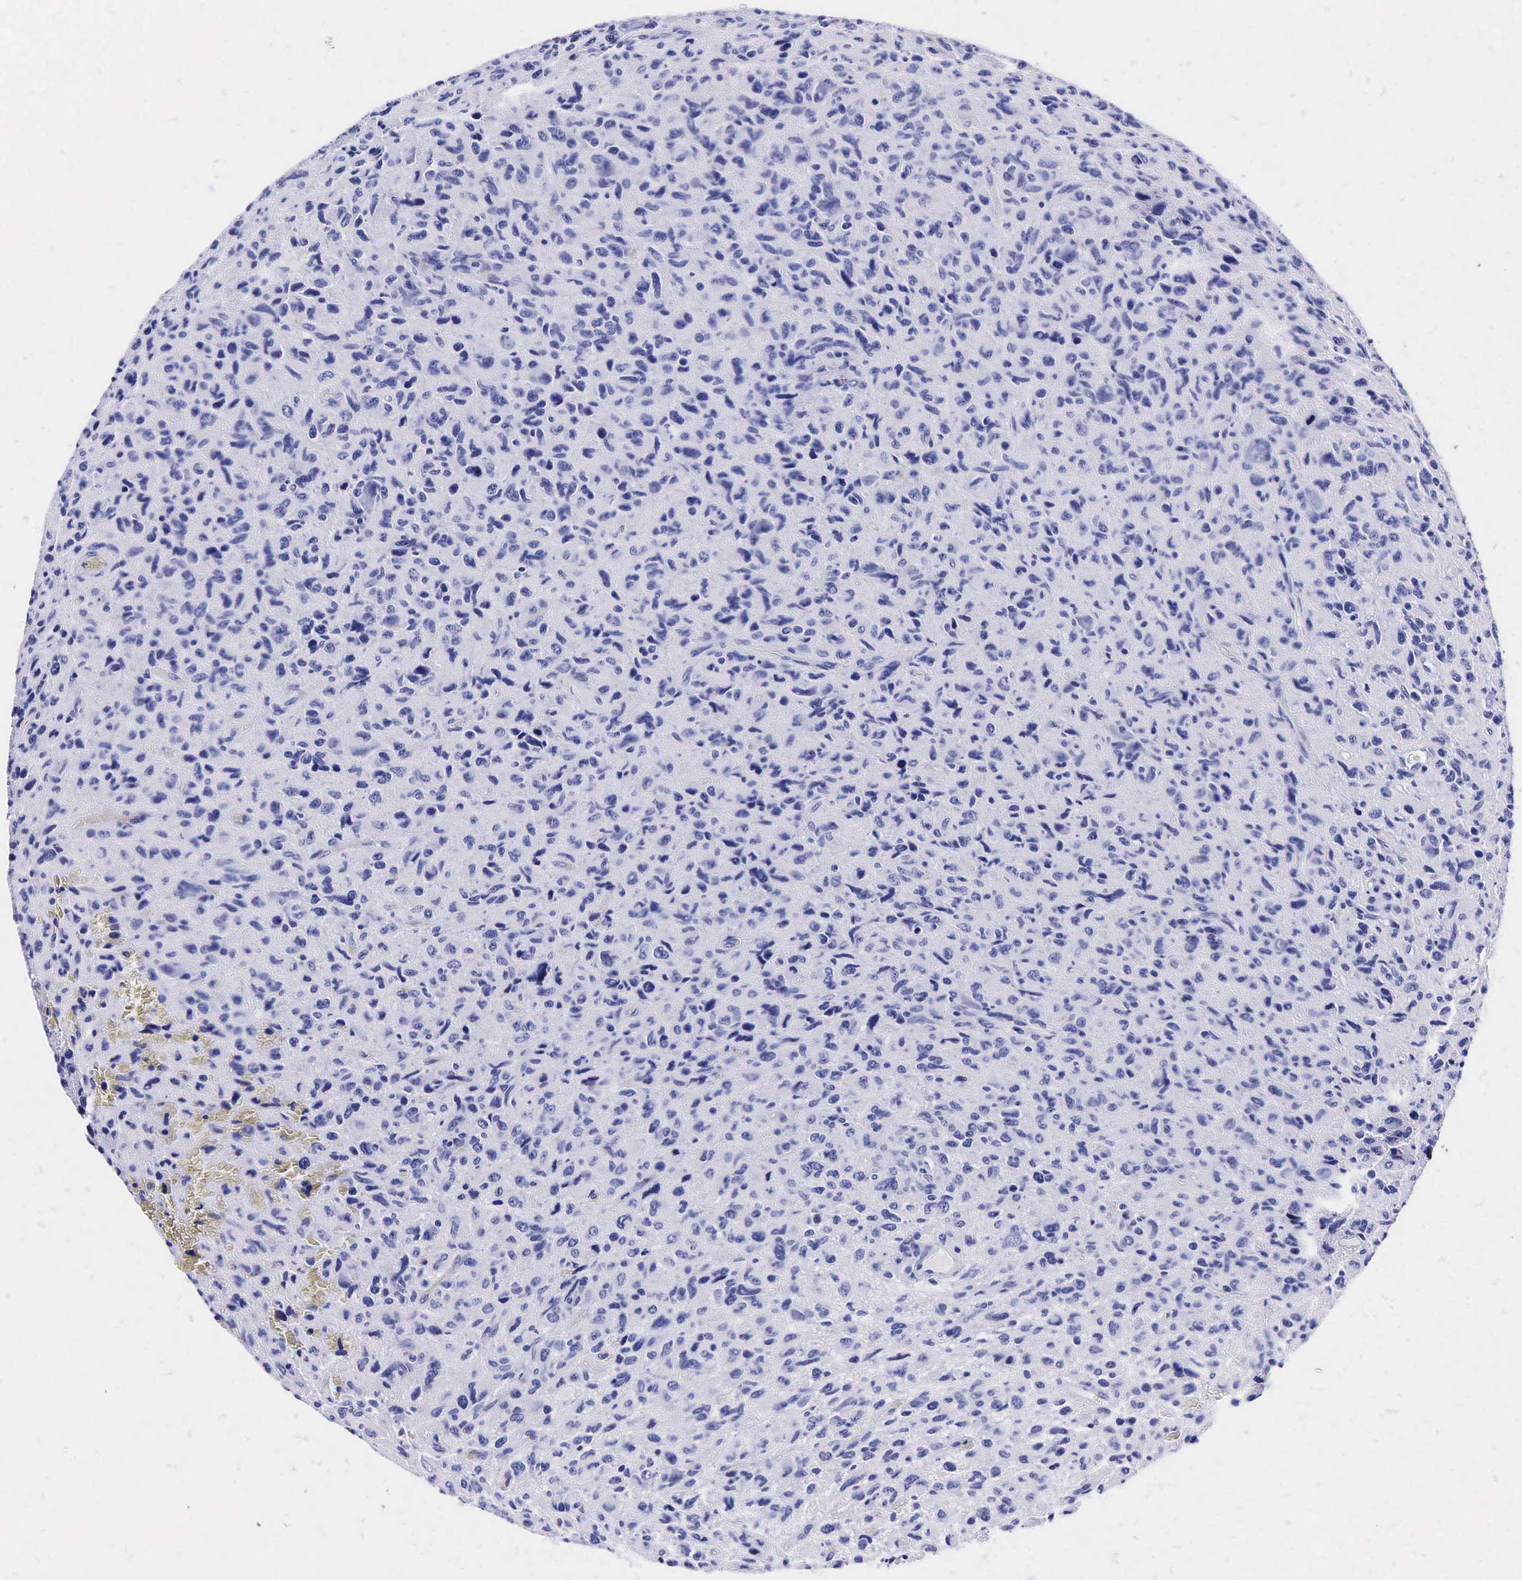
{"staining": {"intensity": "negative", "quantity": "none", "location": "none"}, "tissue": "glioma", "cell_type": "Tumor cells", "image_type": "cancer", "snomed": [{"axis": "morphology", "description": "Glioma, malignant, High grade"}, {"axis": "topography", "description": "Brain"}], "caption": "An immunohistochemistry (IHC) micrograph of high-grade glioma (malignant) is shown. There is no staining in tumor cells of high-grade glioma (malignant). (Immunohistochemistry (ihc), brightfield microscopy, high magnification).", "gene": "KLK3", "patient": {"sex": "female", "age": 60}}